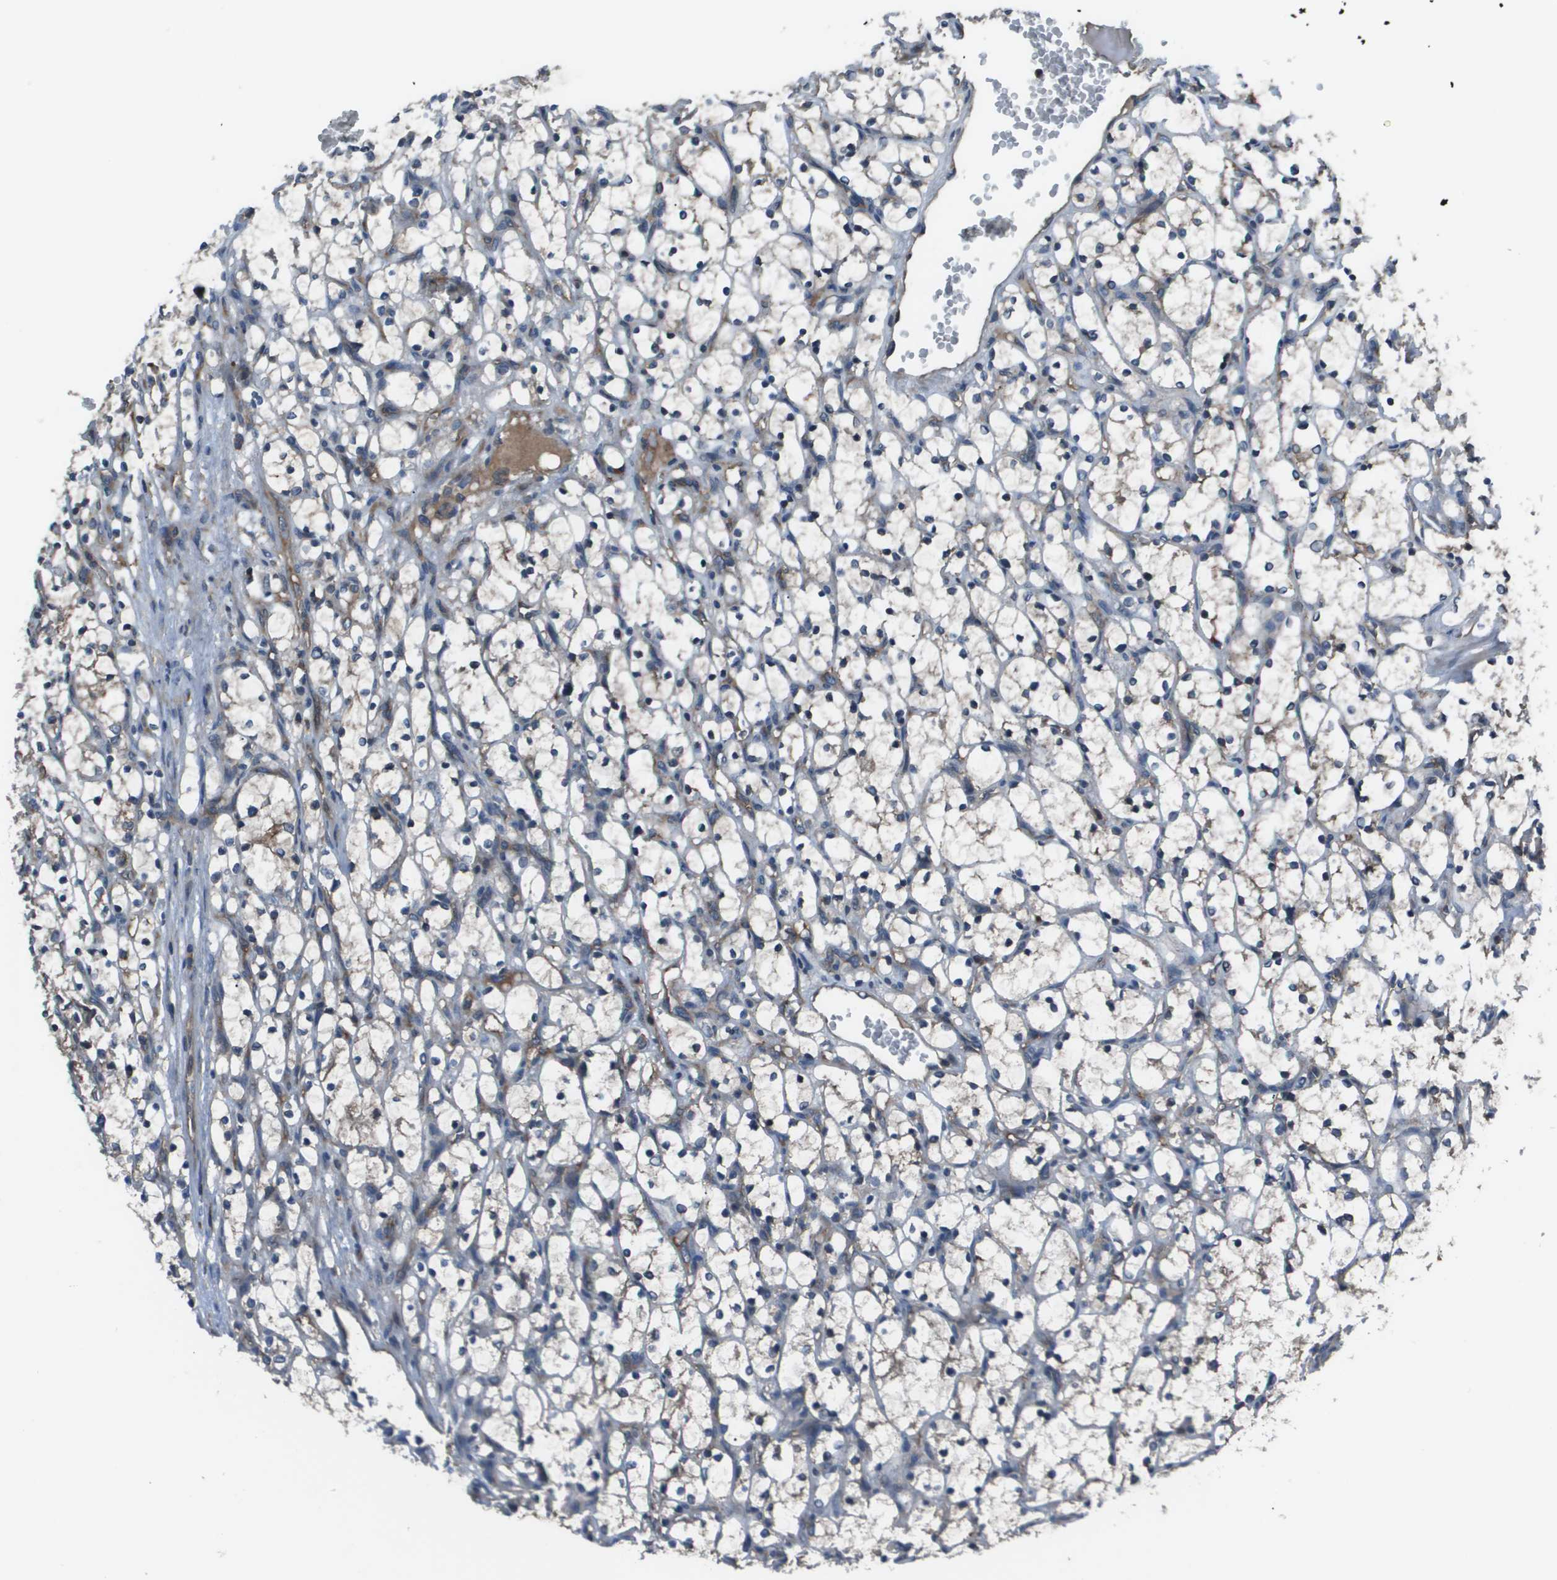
{"staining": {"intensity": "weak", "quantity": "25%-75%", "location": "cytoplasmic/membranous"}, "tissue": "renal cancer", "cell_type": "Tumor cells", "image_type": "cancer", "snomed": [{"axis": "morphology", "description": "Adenocarcinoma, NOS"}, {"axis": "topography", "description": "Kidney"}], "caption": "Renal adenocarcinoma stained with DAB immunohistochemistry (IHC) reveals low levels of weak cytoplasmic/membranous staining in about 25%-75% of tumor cells.", "gene": "EIF3B", "patient": {"sex": "female", "age": 69}}